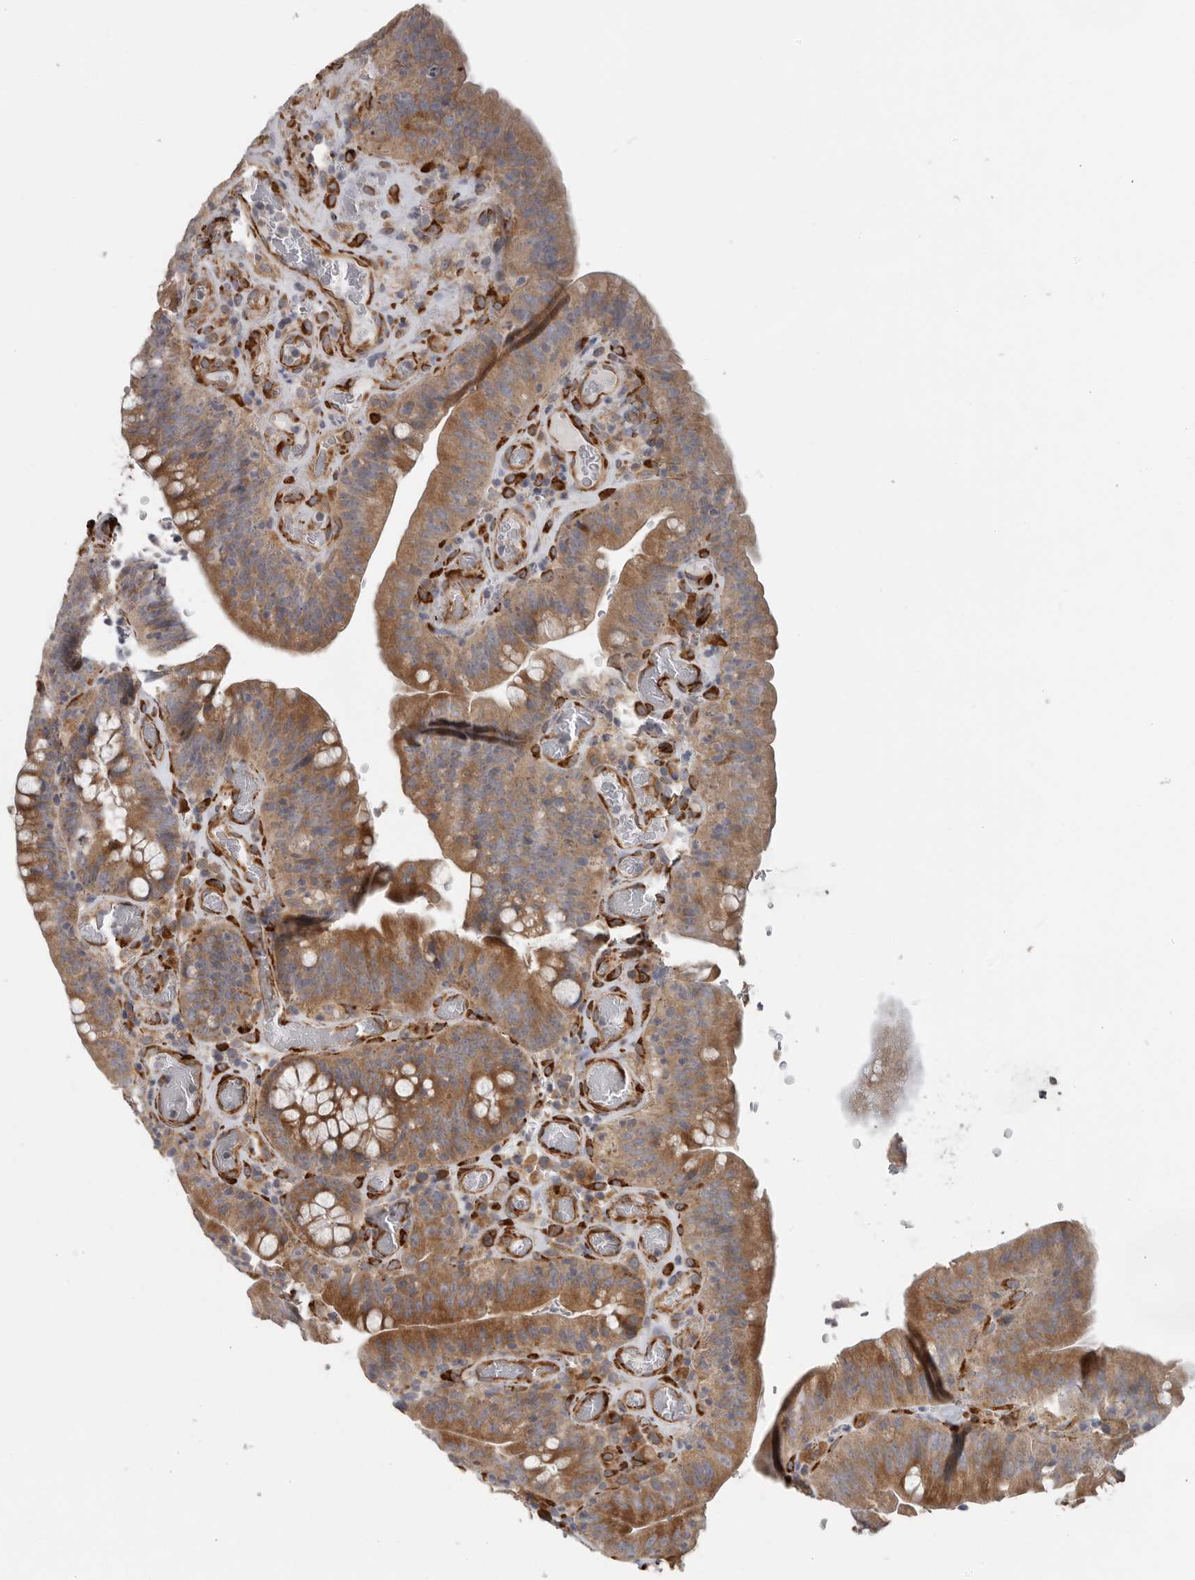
{"staining": {"intensity": "moderate", "quantity": ">75%", "location": "cytoplasmic/membranous"}, "tissue": "colorectal cancer", "cell_type": "Tumor cells", "image_type": "cancer", "snomed": [{"axis": "morphology", "description": "Normal tissue, NOS"}, {"axis": "topography", "description": "Colon"}], "caption": "Immunohistochemical staining of colorectal cancer displays moderate cytoplasmic/membranous protein staining in about >75% of tumor cells.", "gene": "CEP350", "patient": {"sex": "female", "age": 82}}